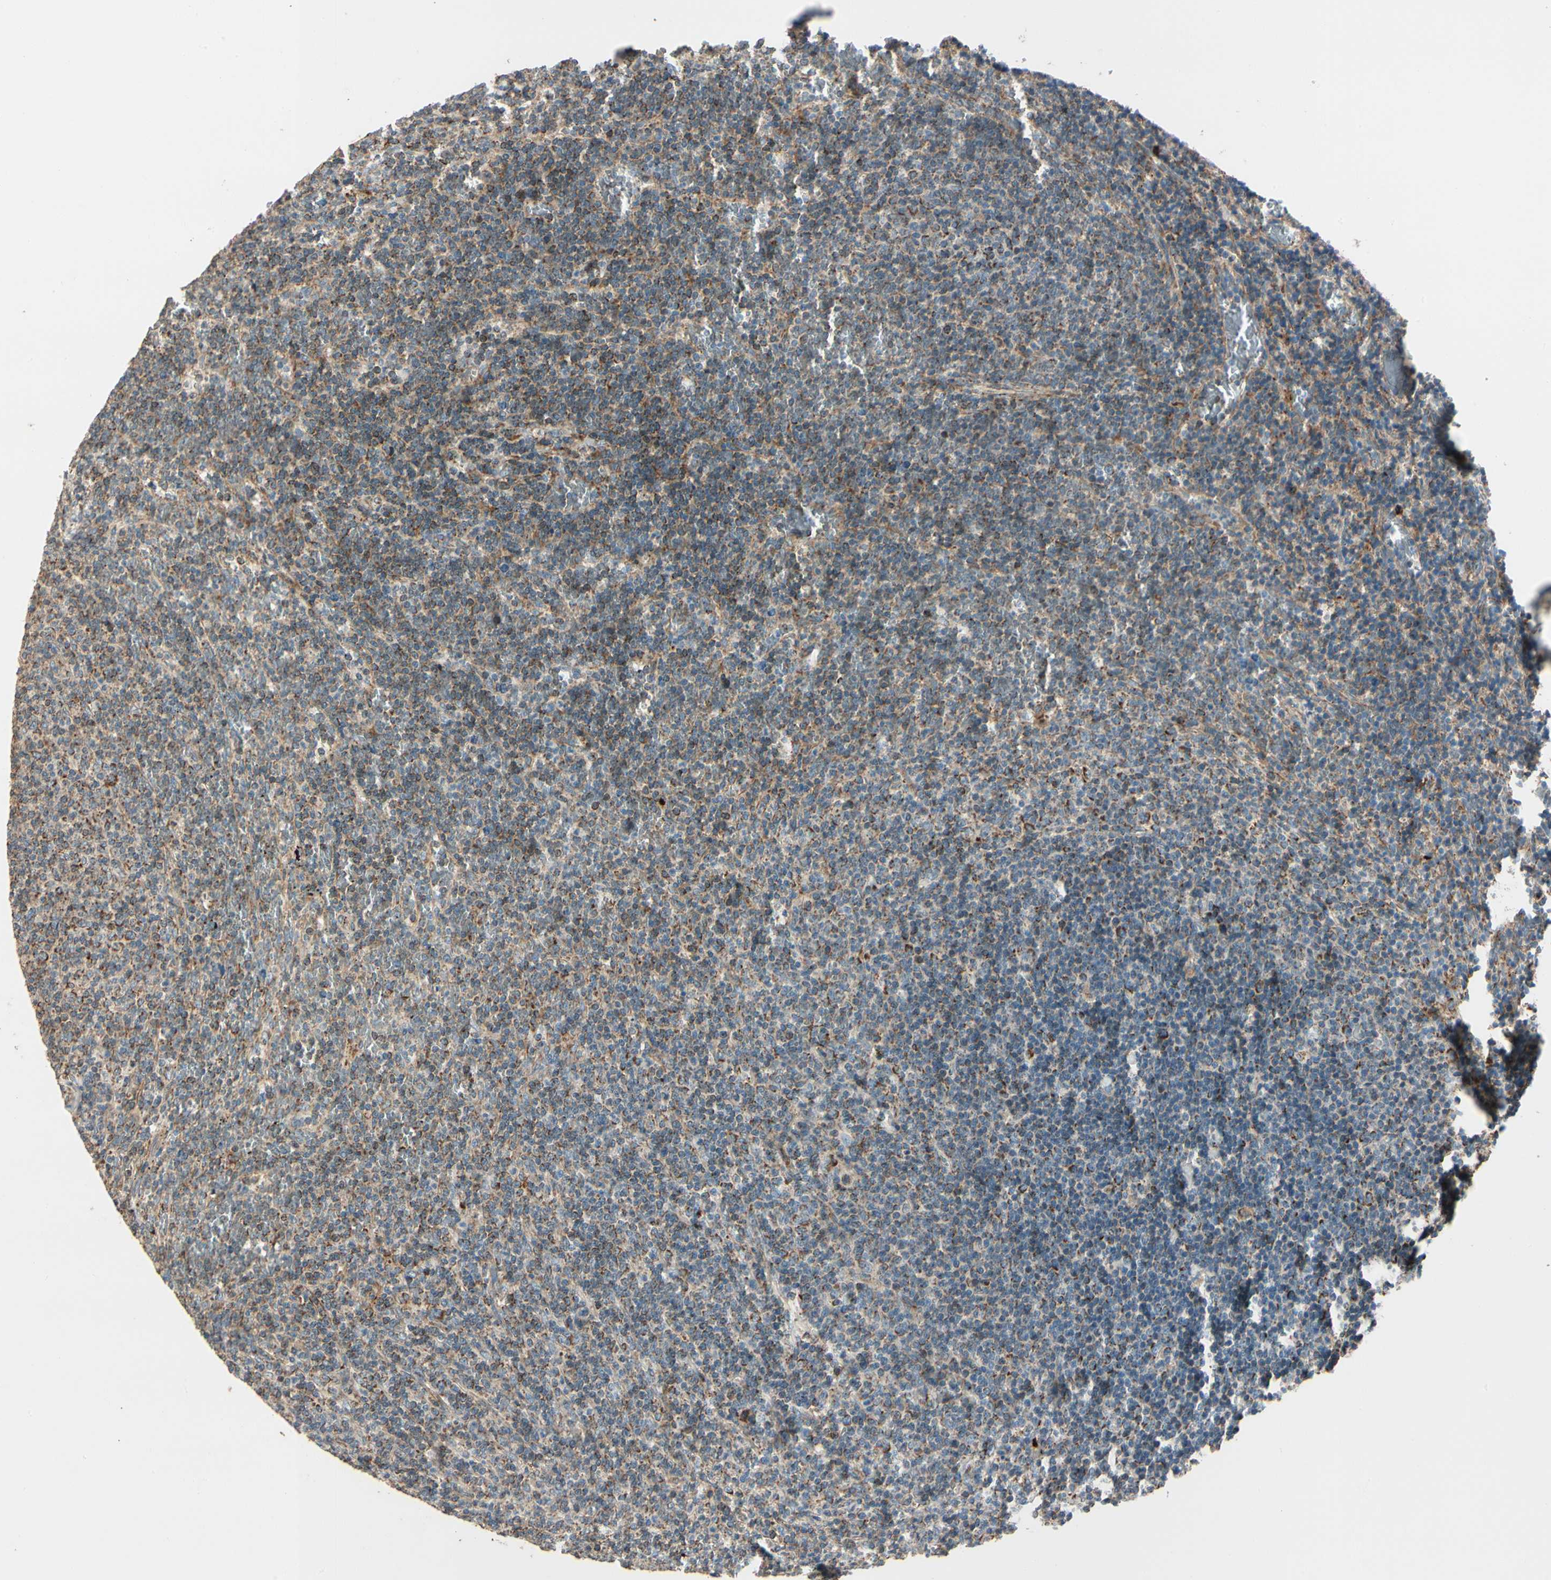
{"staining": {"intensity": "moderate", "quantity": "25%-75%", "location": "cytoplasmic/membranous"}, "tissue": "lymphoma", "cell_type": "Tumor cells", "image_type": "cancer", "snomed": [{"axis": "morphology", "description": "Malignant lymphoma, non-Hodgkin's type, Low grade"}, {"axis": "topography", "description": "Spleen"}], "caption": "An immunohistochemistry micrograph of tumor tissue is shown. Protein staining in brown labels moderate cytoplasmic/membranous positivity in malignant lymphoma, non-Hodgkin's type (low-grade) within tumor cells. Using DAB (3,3'-diaminobenzidine) (brown) and hematoxylin (blue) stains, captured at high magnification using brightfield microscopy.", "gene": "MRPL9", "patient": {"sex": "female", "age": 50}}